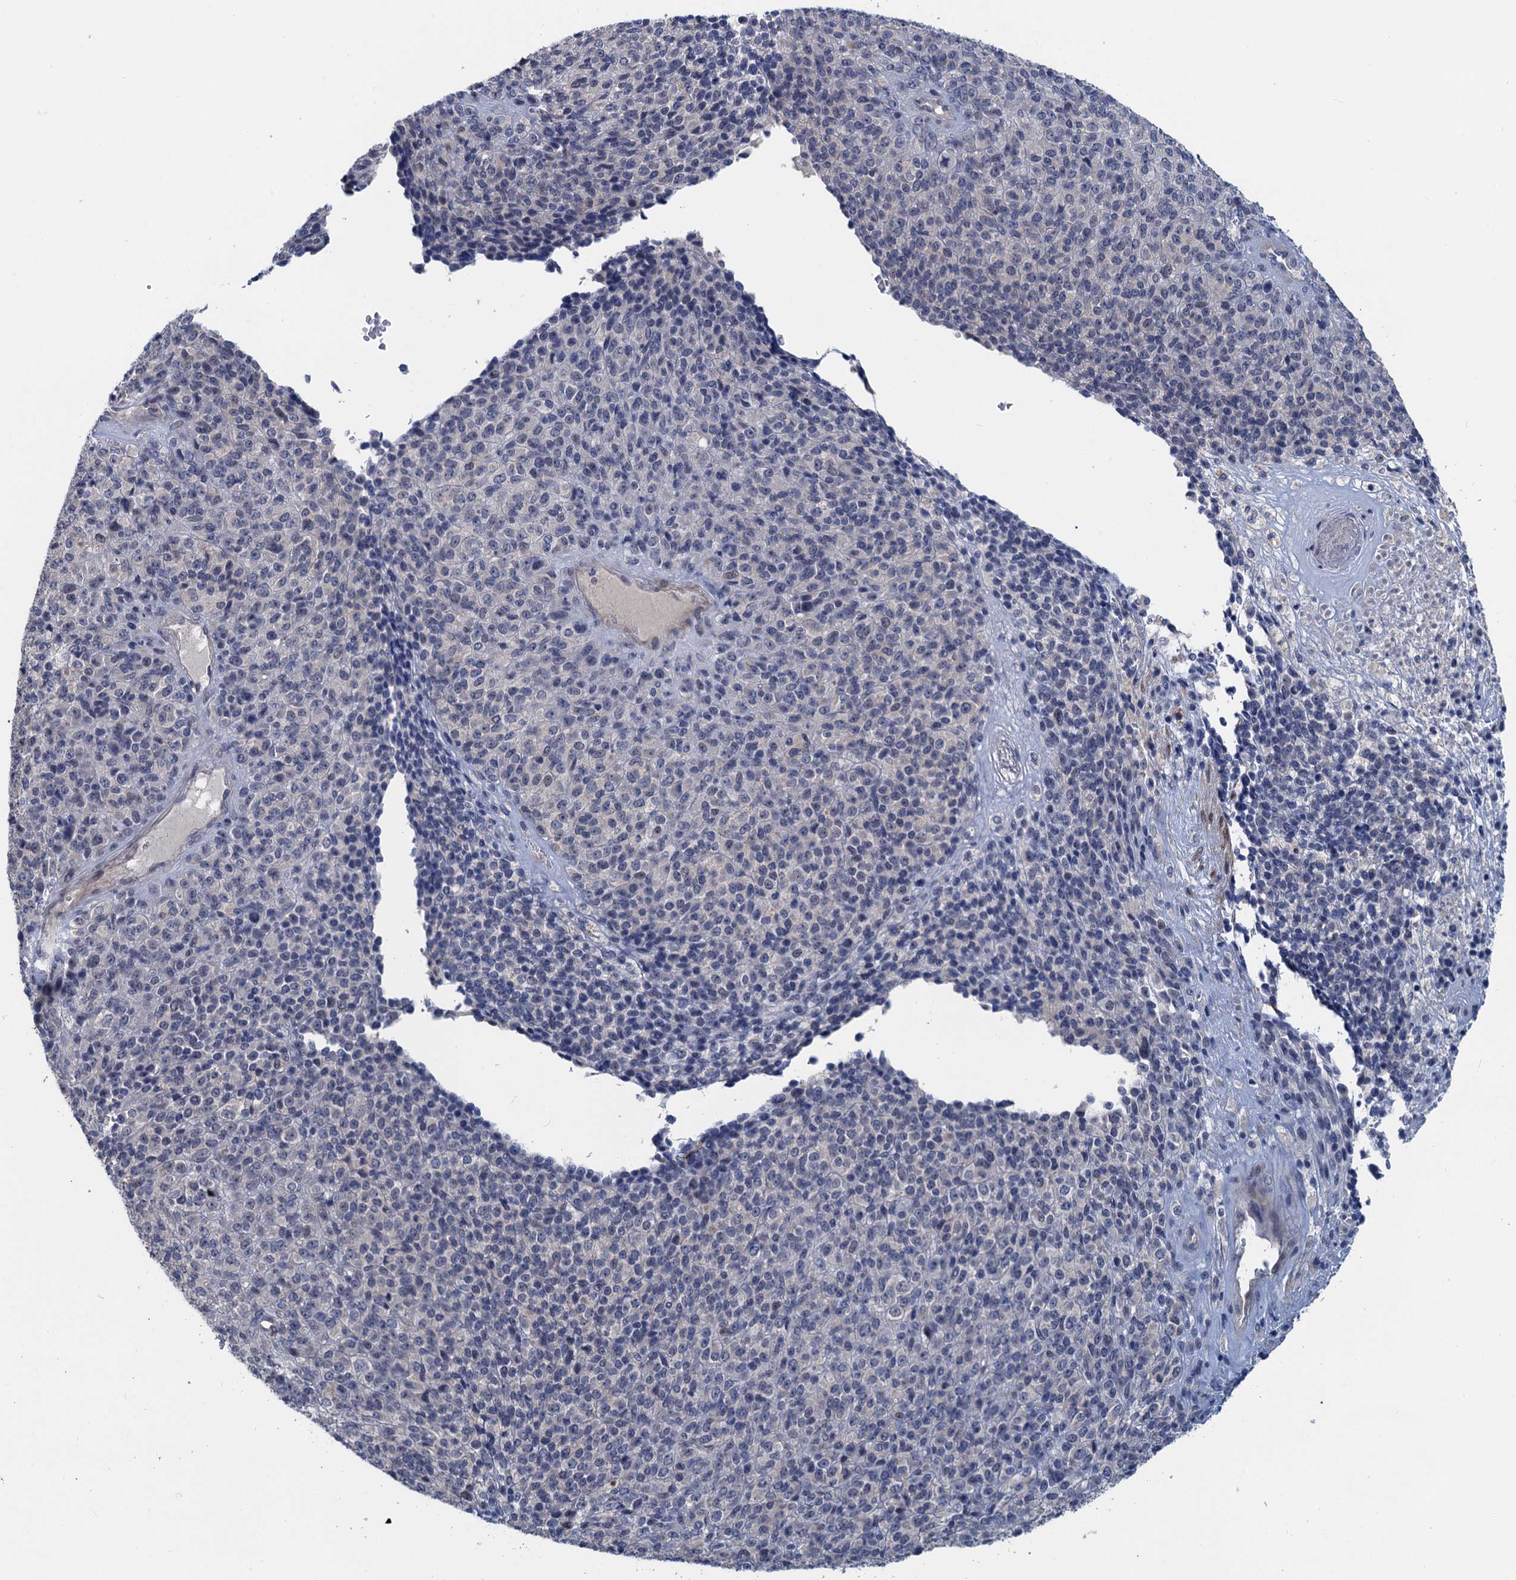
{"staining": {"intensity": "negative", "quantity": "none", "location": "none"}, "tissue": "melanoma", "cell_type": "Tumor cells", "image_type": "cancer", "snomed": [{"axis": "morphology", "description": "Malignant melanoma, Metastatic site"}, {"axis": "topography", "description": "Brain"}], "caption": "The photomicrograph demonstrates no significant positivity in tumor cells of malignant melanoma (metastatic site).", "gene": "MYO16", "patient": {"sex": "female", "age": 56}}